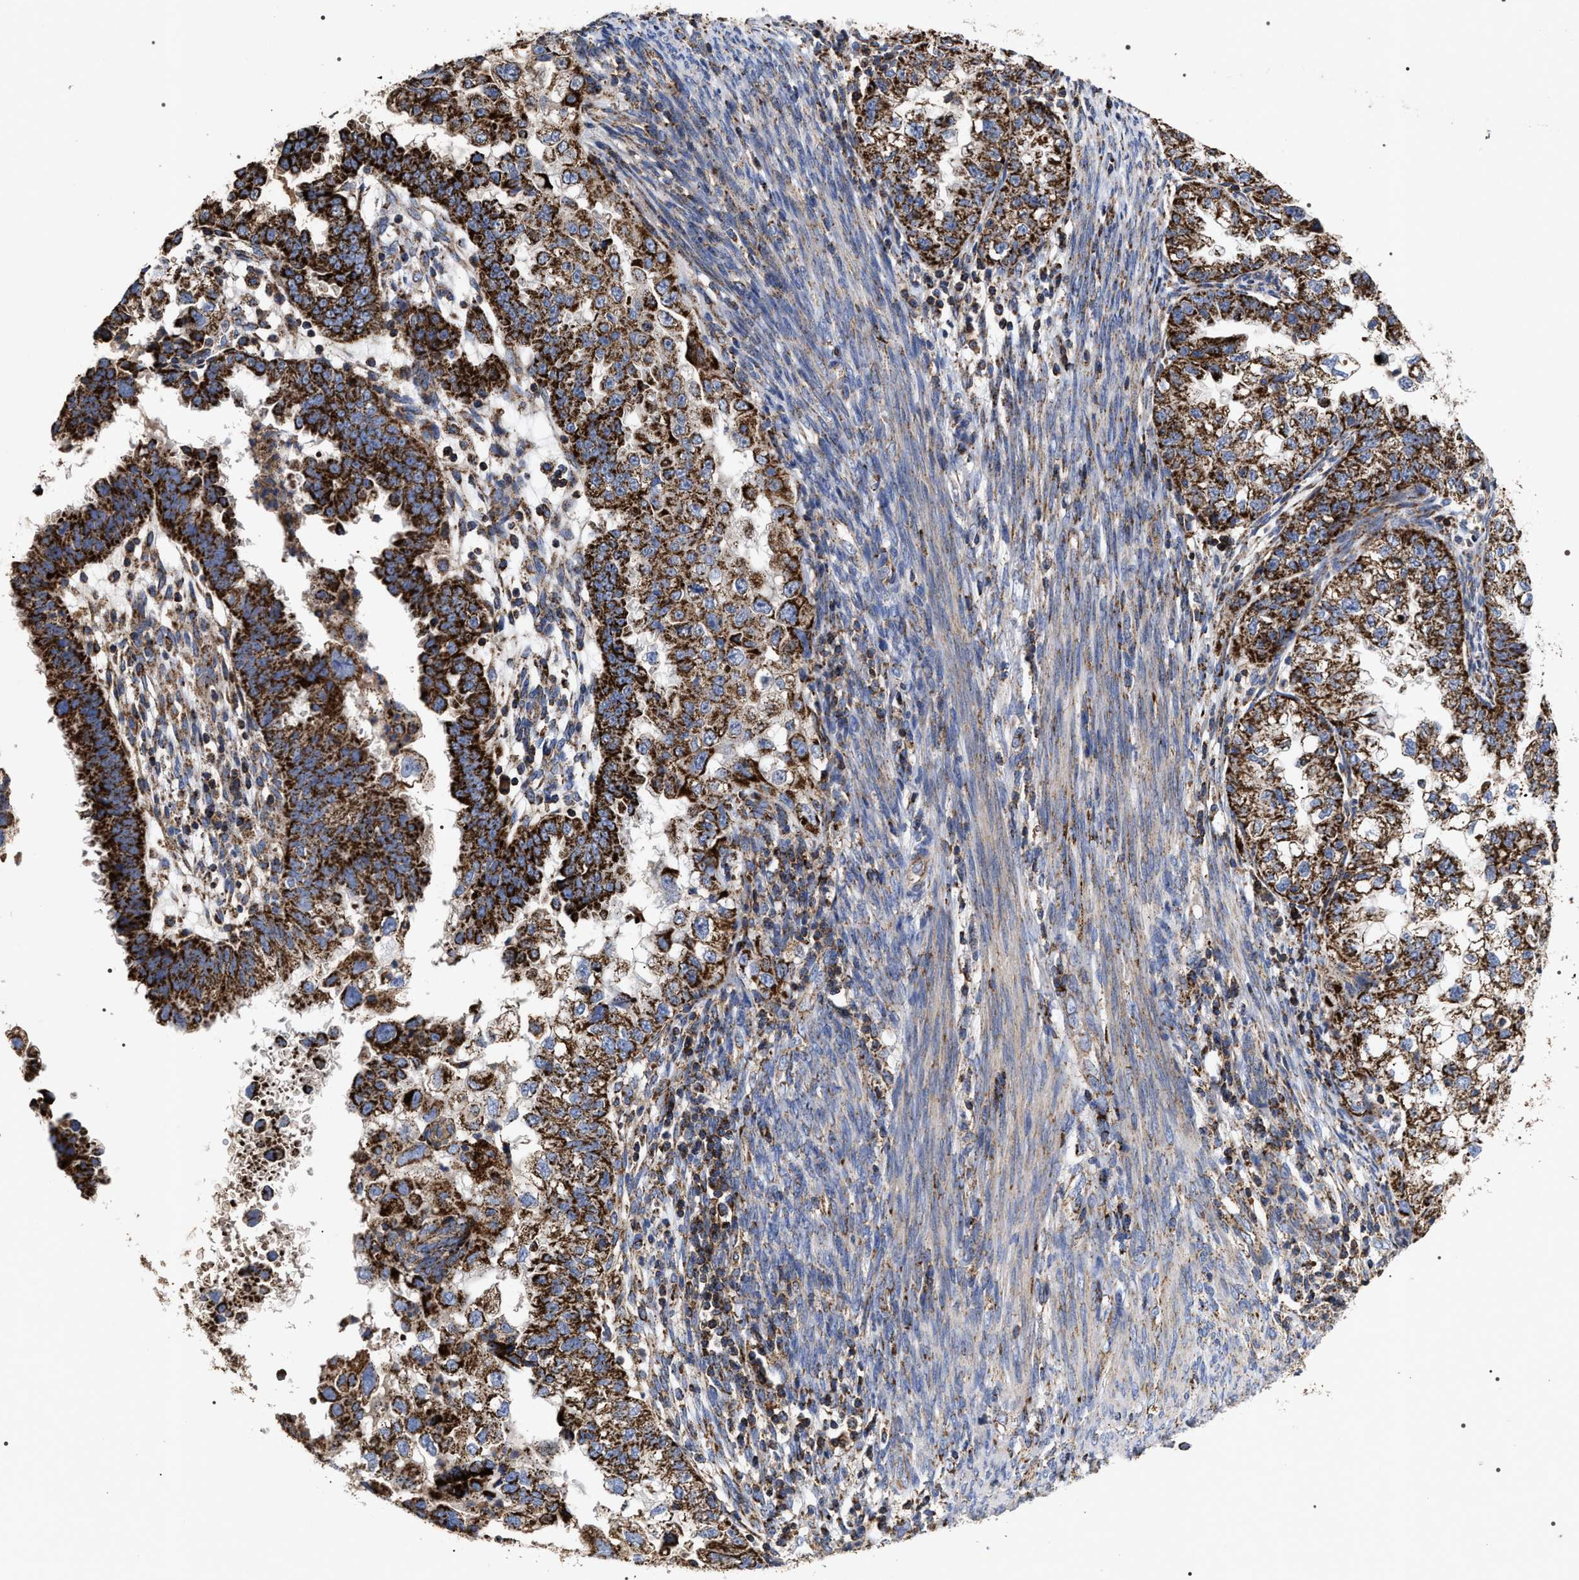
{"staining": {"intensity": "strong", "quantity": ">75%", "location": "cytoplasmic/membranous"}, "tissue": "endometrial cancer", "cell_type": "Tumor cells", "image_type": "cancer", "snomed": [{"axis": "morphology", "description": "Adenocarcinoma, NOS"}, {"axis": "topography", "description": "Endometrium"}], "caption": "A brown stain highlights strong cytoplasmic/membranous staining of a protein in endometrial cancer tumor cells.", "gene": "COG5", "patient": {"sex": "female", "age": 85}}